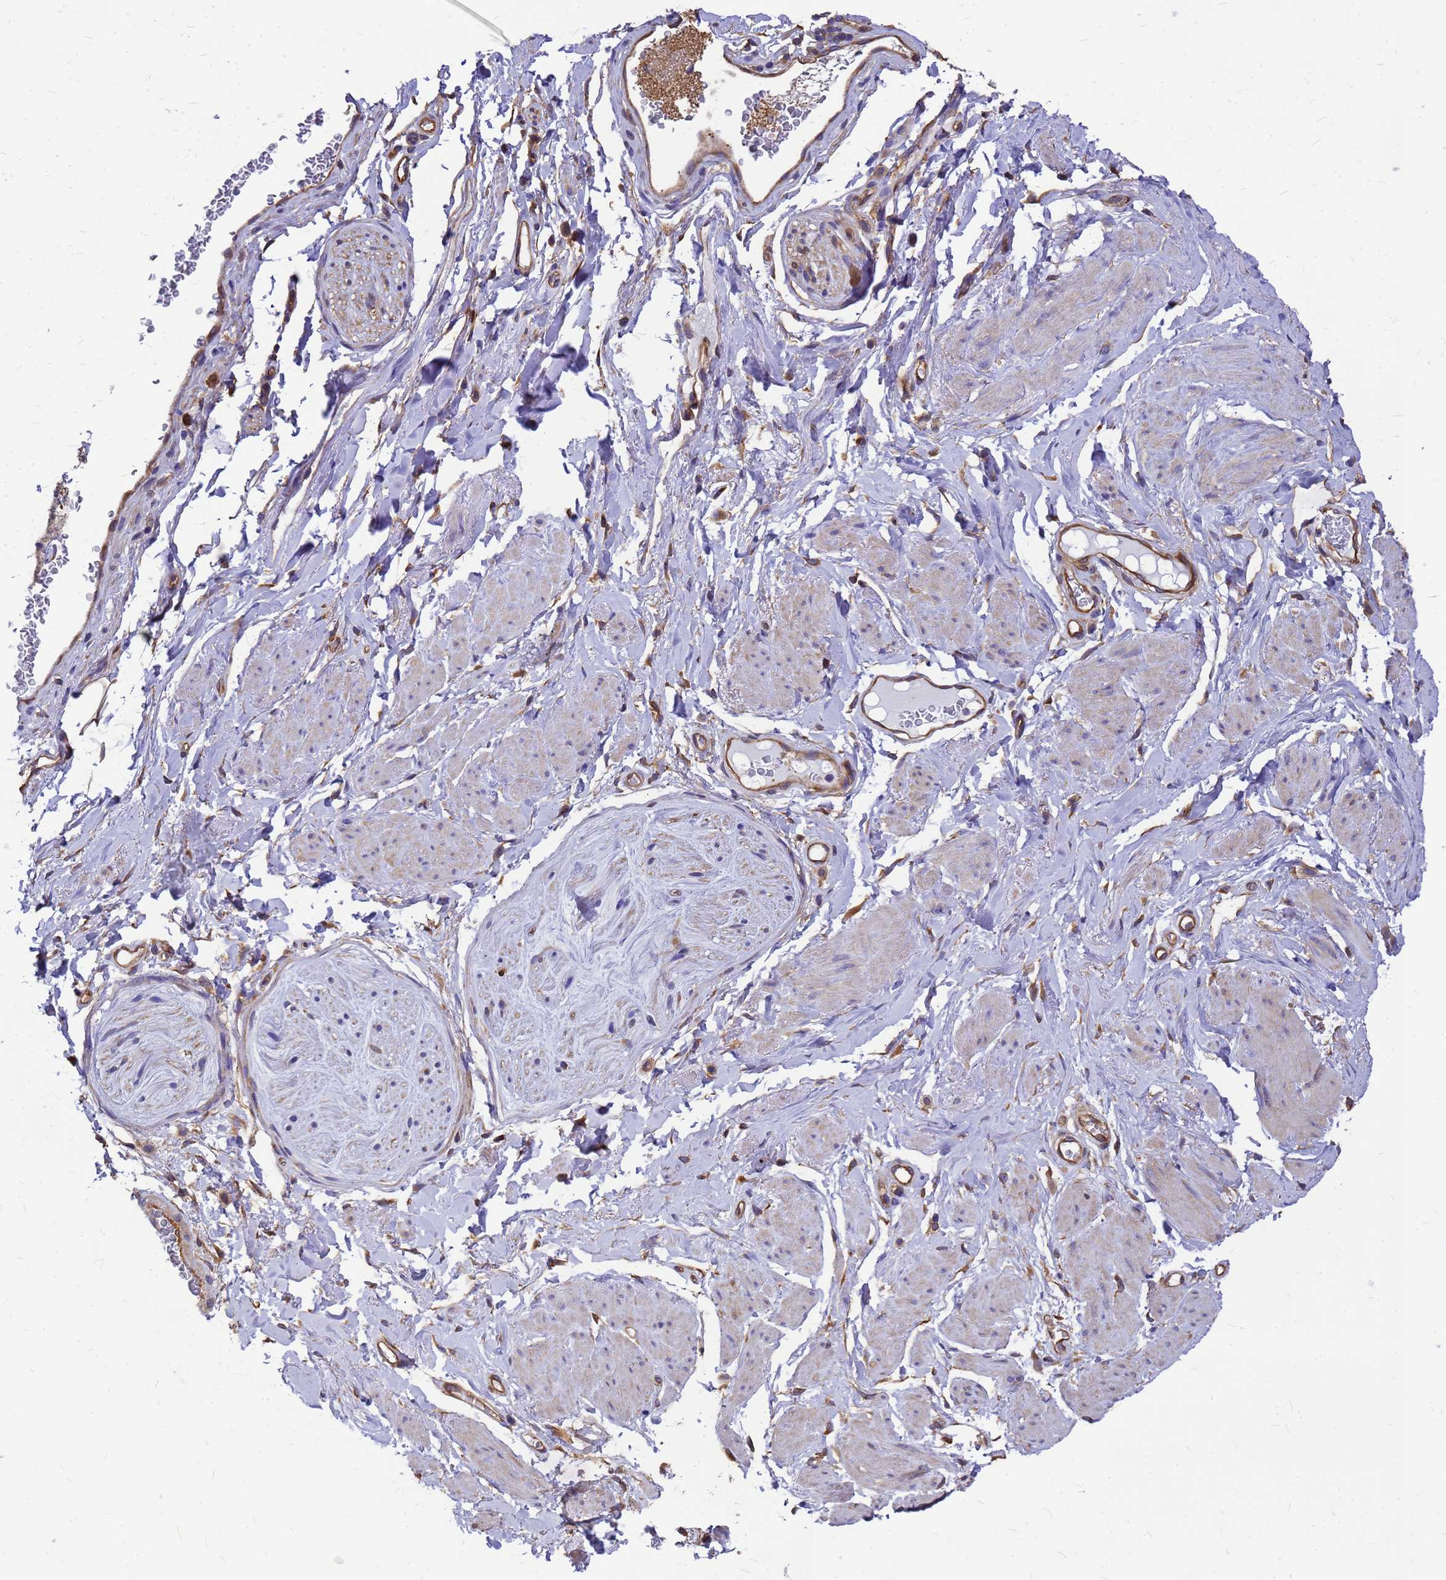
{"staining": {"intensity": "moderate", "quantity": ">75%", "location": "cytoplasmic/membranous"}, "tissue": "soft tissue", "cell_type": "Fibroblasts", "image_type": "normal", "snomed": [{"axis": "morphology", "description": "Normal tissue, NOS"}, {"axis": "morphology", "description": "Adenocarcinoma, NOS"}, {"axis": "topography", "description": "Rectum"}, {"axis": "topography", "description": "Vagina"}, {"axis": "topography", "description": "Peripheral nerve tissue"}], "caption": "High-magnification brightfield microscopy of benign soft tissue stained with DAB (3,3'-diaminobenzidine) (brown) and counterstained with hematoxylin (blue). fibroblasts exhibit moderate cytoplasmic/membranous staining is appreciated in approximately>75% of cells.", "gene": "GID4", "patient": {"sex": "female", "age": 71}}